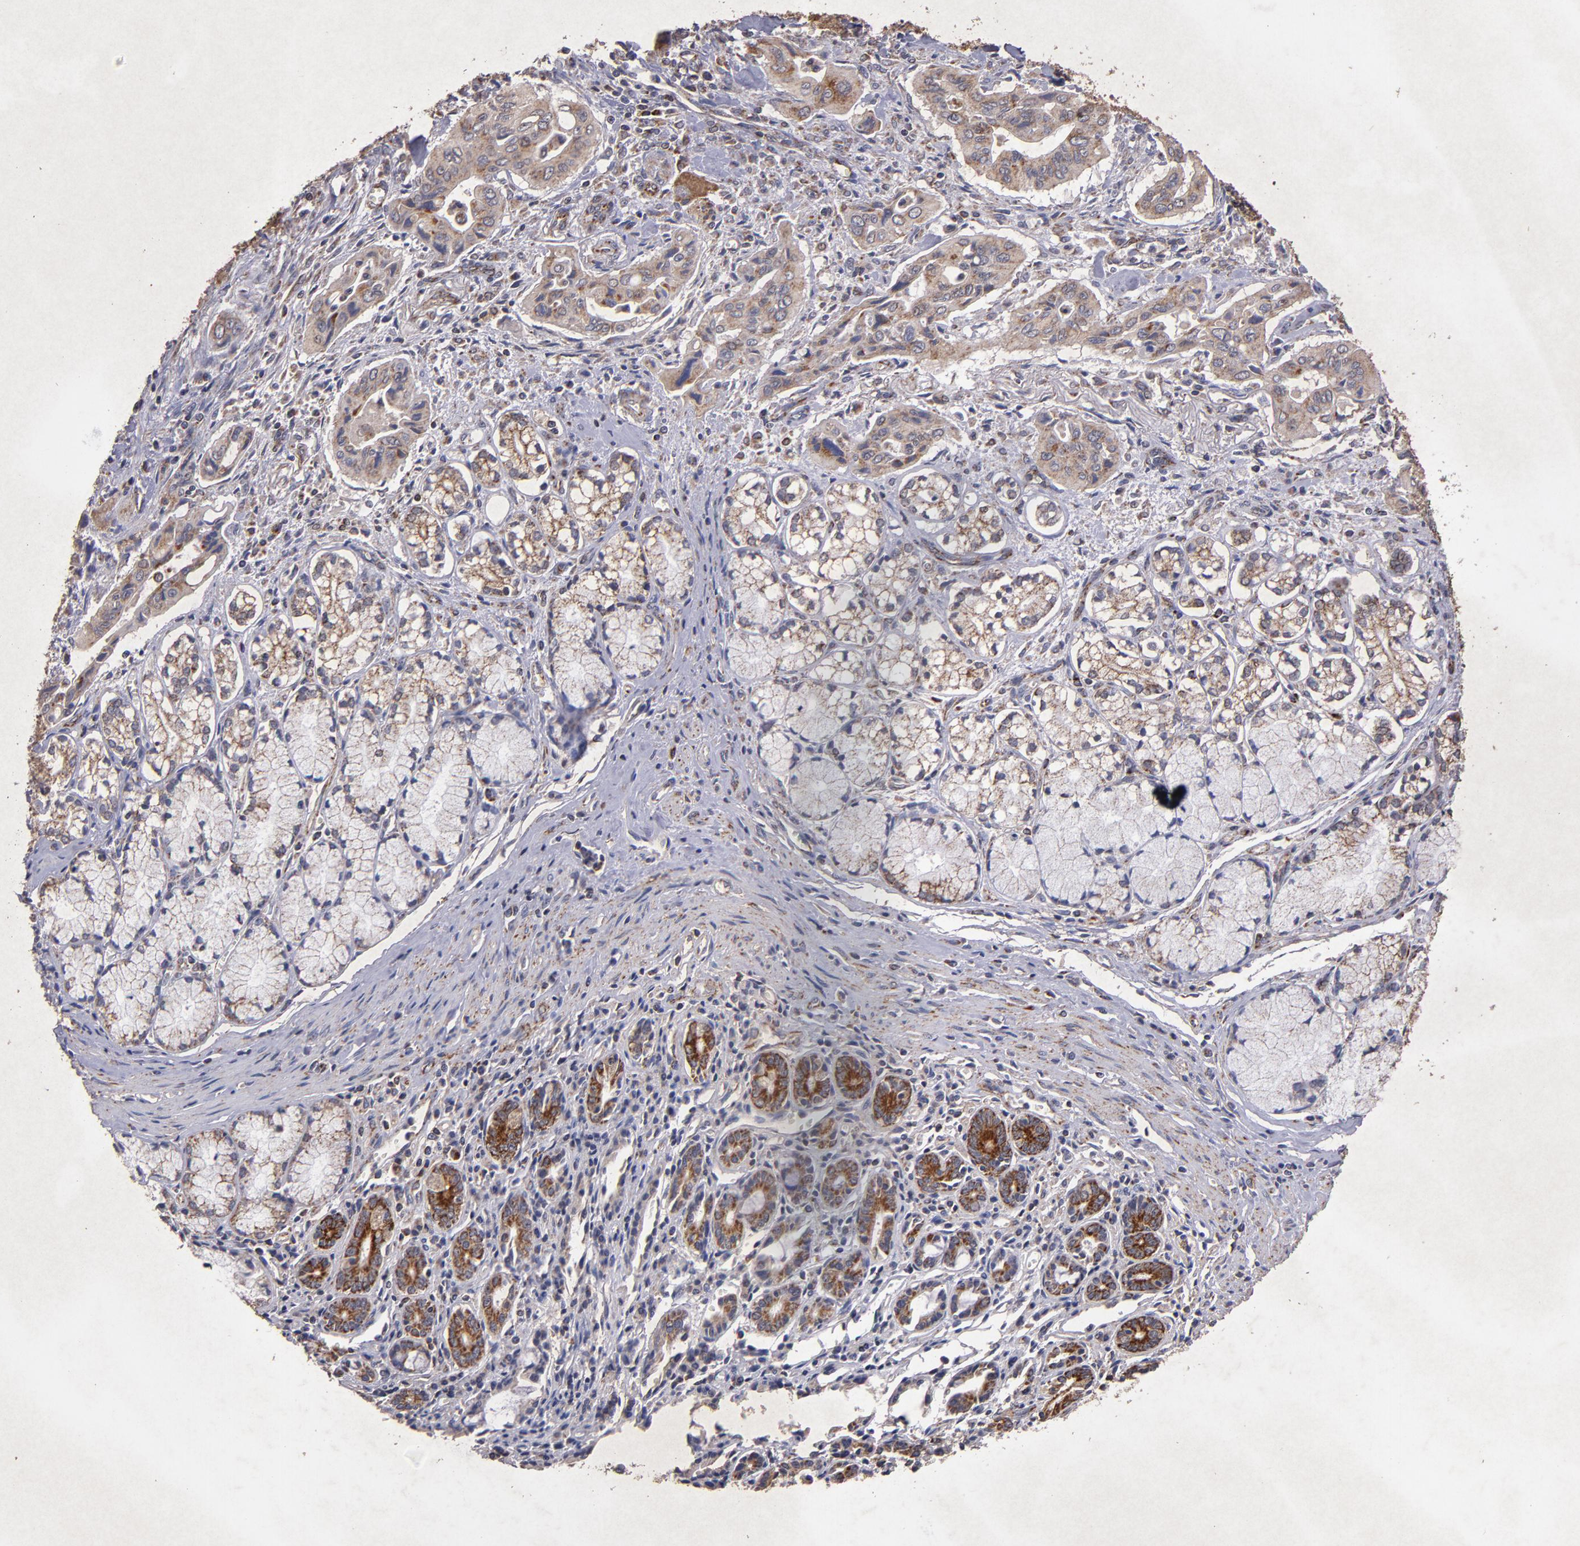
{"staining": {"intensity": "moderate", "quantity": ">75%", "location": "cytoplasmic/membranous"}, "tissue": "pancreatic cancer", "cell_type": "Tumor cells", "image_type": "cancer", "snomed": [{"axis": "morphology", "description": "Adenocarcinoma, NOS"}, {"axis": "topography", "description": "Pancreas"}], "caption": "Pancreatic cancer stained with DAB IHC reveals medium levels of moderate cytoplasmic/membranous expression in about >75% of tumor cells.", "gene": "TIMM9", "patient": {"sex": "male", "age": 77}}